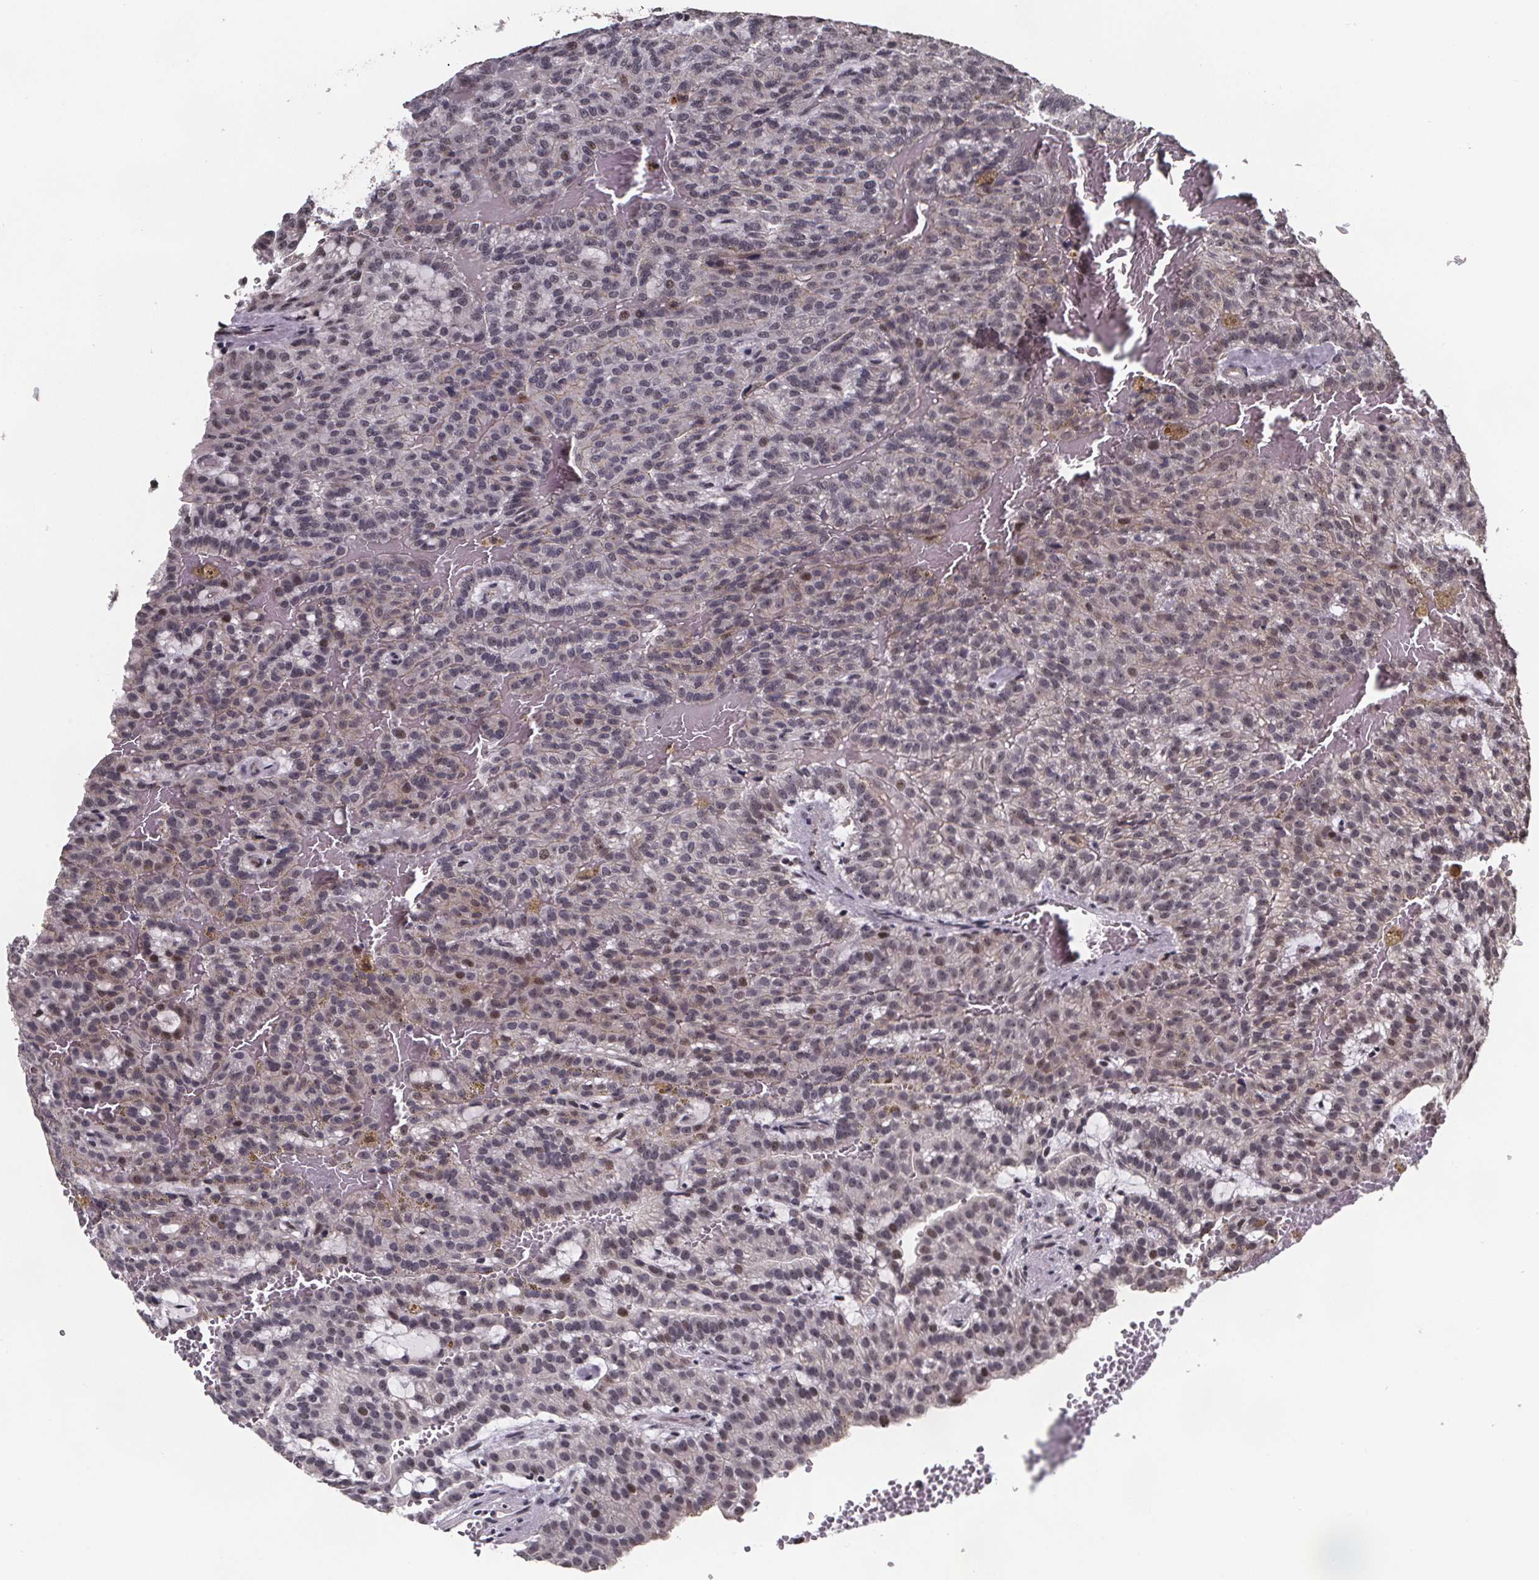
{"staining": {"intensity": "weak", "quantity": "<25%", "location": "nuclear"}, "tissue": "renal cancer", "cell_type": "Tumor cells", "image_type": "cancer", "snomed": [{"axis": "morphology", "description": "Adenocarcinoma, NOS"}, {"axis": "topography", "description": "Kidney"}], "caption": "Immunohistochemistry (IHC) of human adenocarcinoma (renal) shows no positivity in tumor cells.", "gene": "U2SURP", "patient": {"sex": "male", "age": 63}}